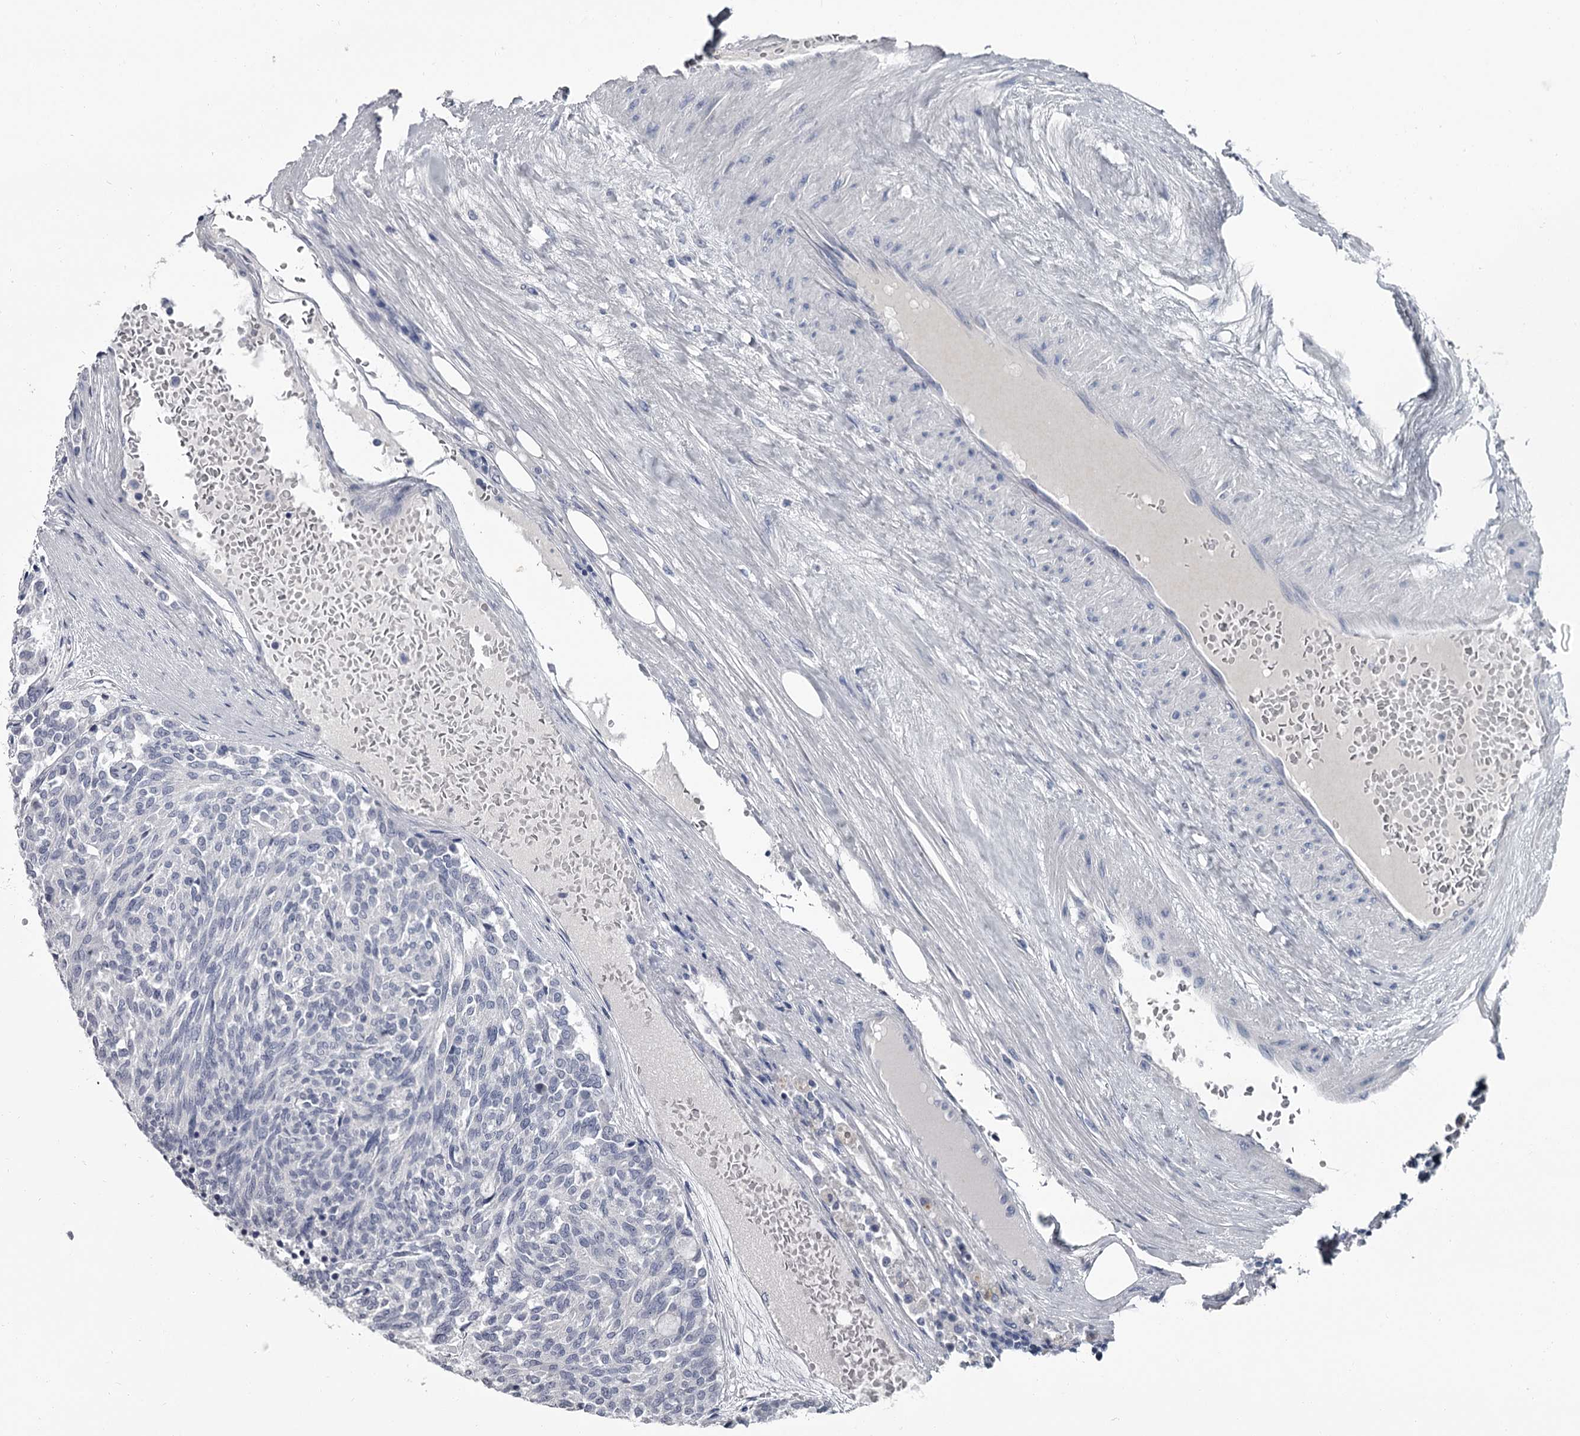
{"staining": {"intensity": "negative", "quantity": "none", "location": "none"}, "tissue": "carcinoid", "cell_type": "Tumor cells", "image_type": "cancer", "snomed": [{"axis": "morphology", "description": "Carcinoid, malignant, NOS"}, {"axis": "topography", "description": "Pancreas"}], "caption": "IHC of human carcinoid (malignant) shows no positivity in tumor cells. The staining was performed using DAB to visualize the protein expression in brown, while the nuclei were stained in blue with hematoxylin (Magnification: 20x).", "gene": "DAO", "patient": {"sex": "female", "age": 54}}